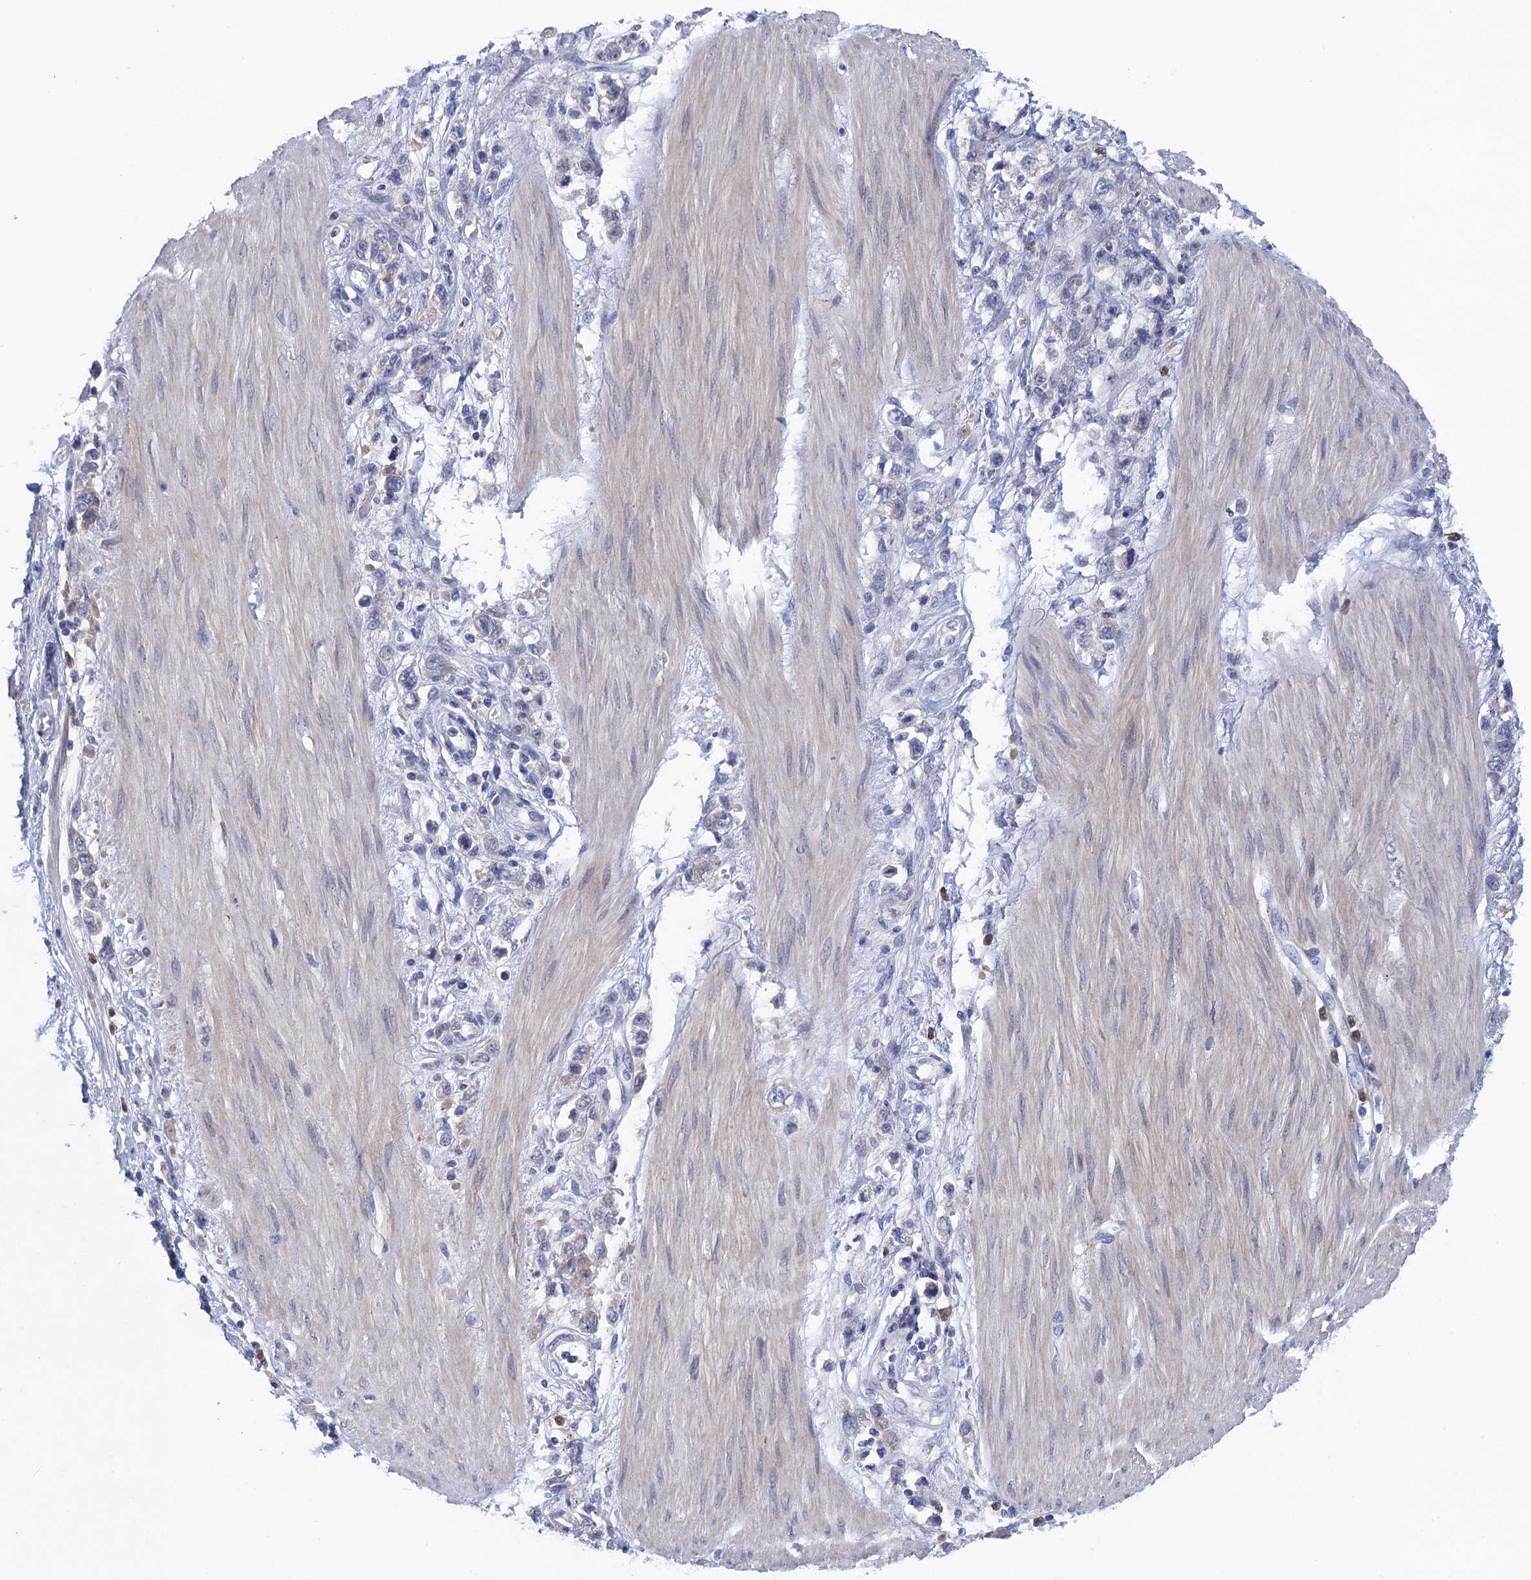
{"staining": {"intensity": "negative", "quantity": "none", "location": "none"}, "tissue": "stomach cancer", "cell_type": "Tumor cells", "image_type": "cancer", "snomed": [{"axis": "morphology", "description": "Adenocarcinoma, NOS"}, {"axis": "topography", "description": "Stomach"}], "caption": "This is an immunohistochemistry photomicrograph of stomach cancer. There is no staining in tumor cells.", "gene": "SCEL", "patient": {"sex": "female", "age": 76}}